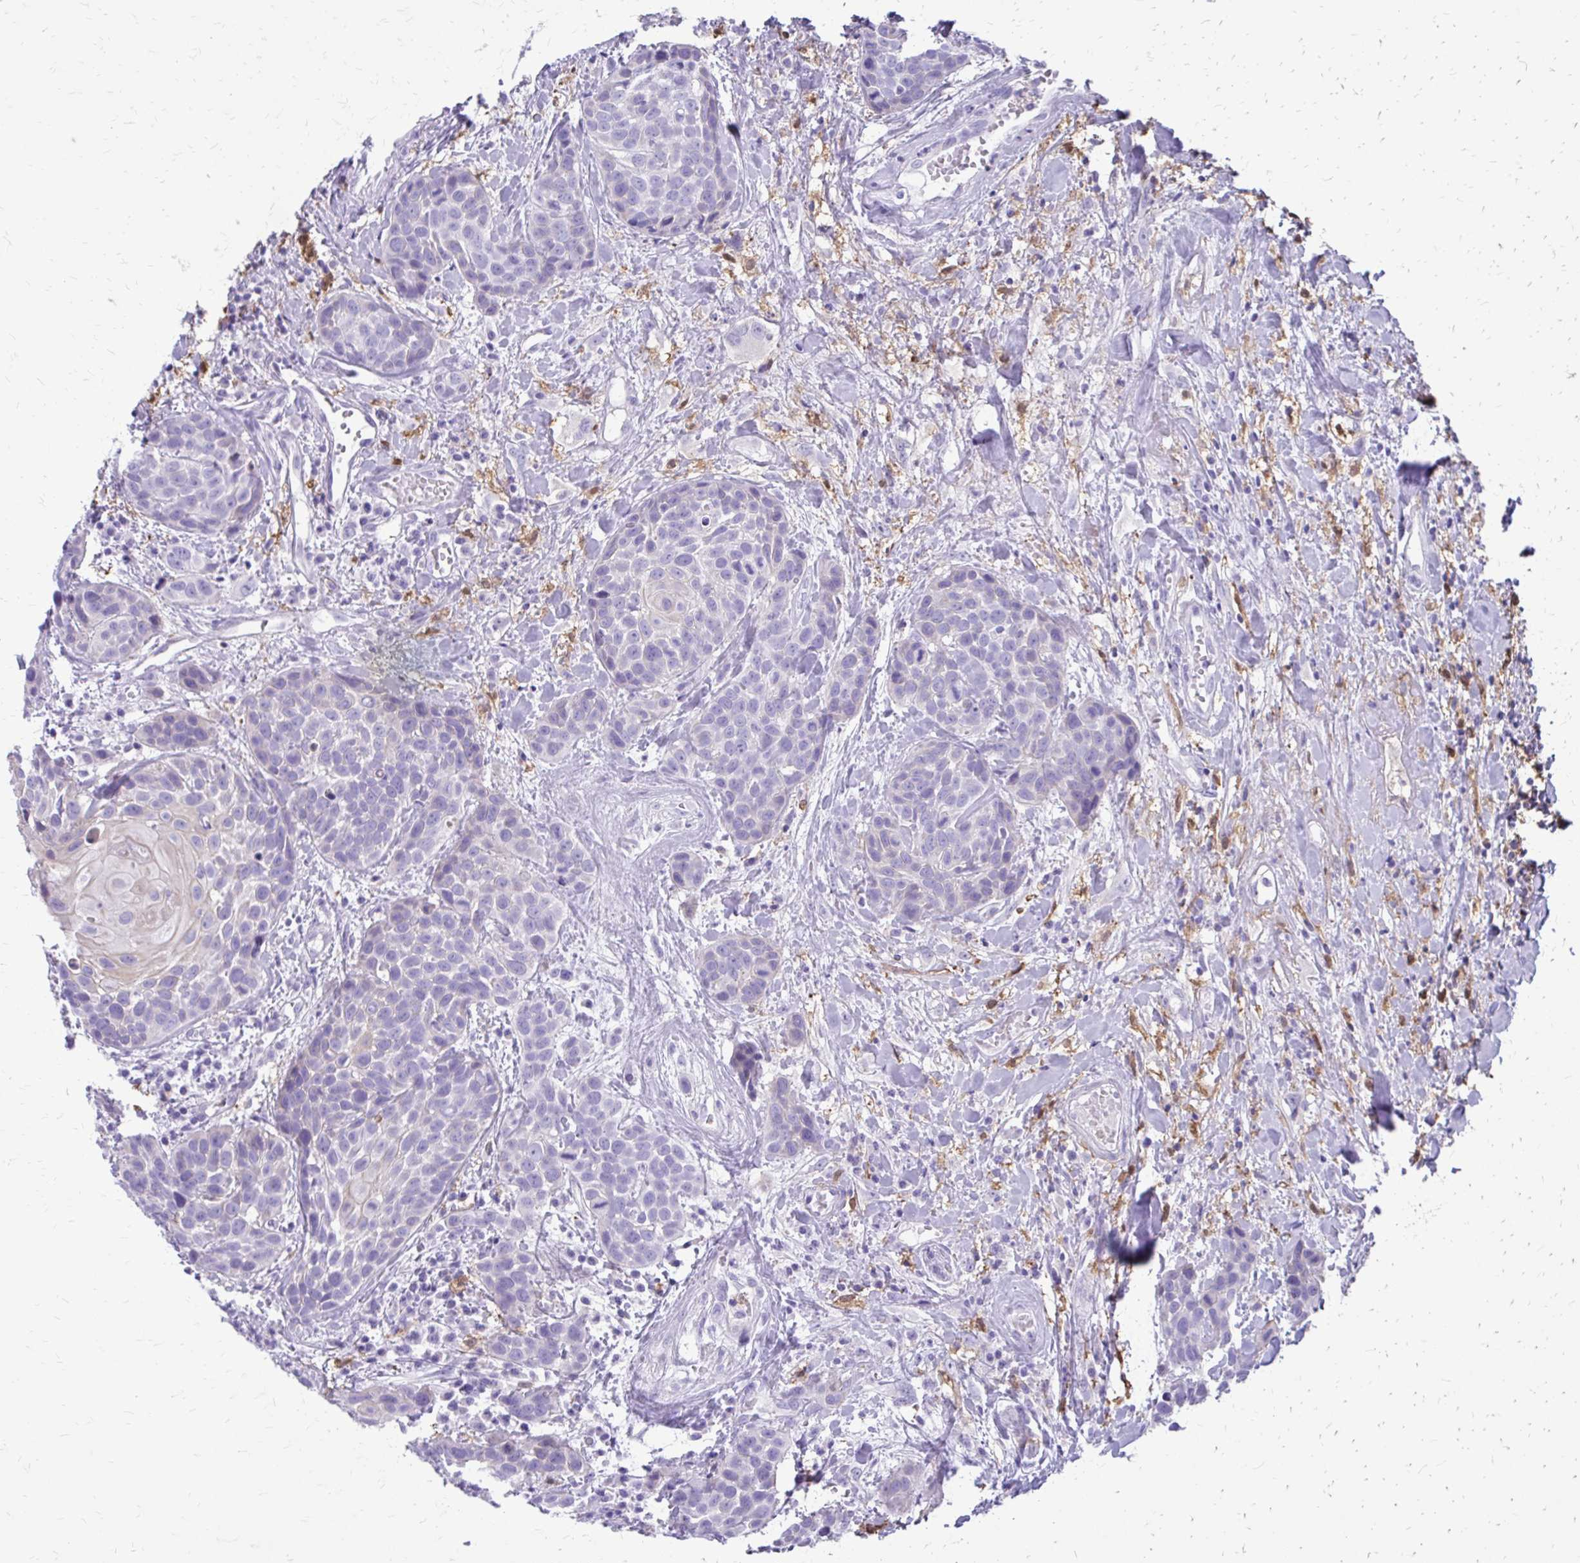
{"staining": {"intensity": "negative", "quantity": "none", "location": "none"}, "tissue": "head and neck cancer", "cell_type": "Tumor cells", "image_type": "cancer", "snomed": [{"axis": "morphology", "description": "Squamous cell carcinoma, NOS"}, {"axis": "topography", "description": "Head-Neck"}], "caption": "Squamous cell carcinoma (head and neck) stained for a protein using immunohistochemistry (IHC) reveals no expression tumor cells.", "gene": "SIGLEC11", "patient": {"sex": "female", "age": 50}}